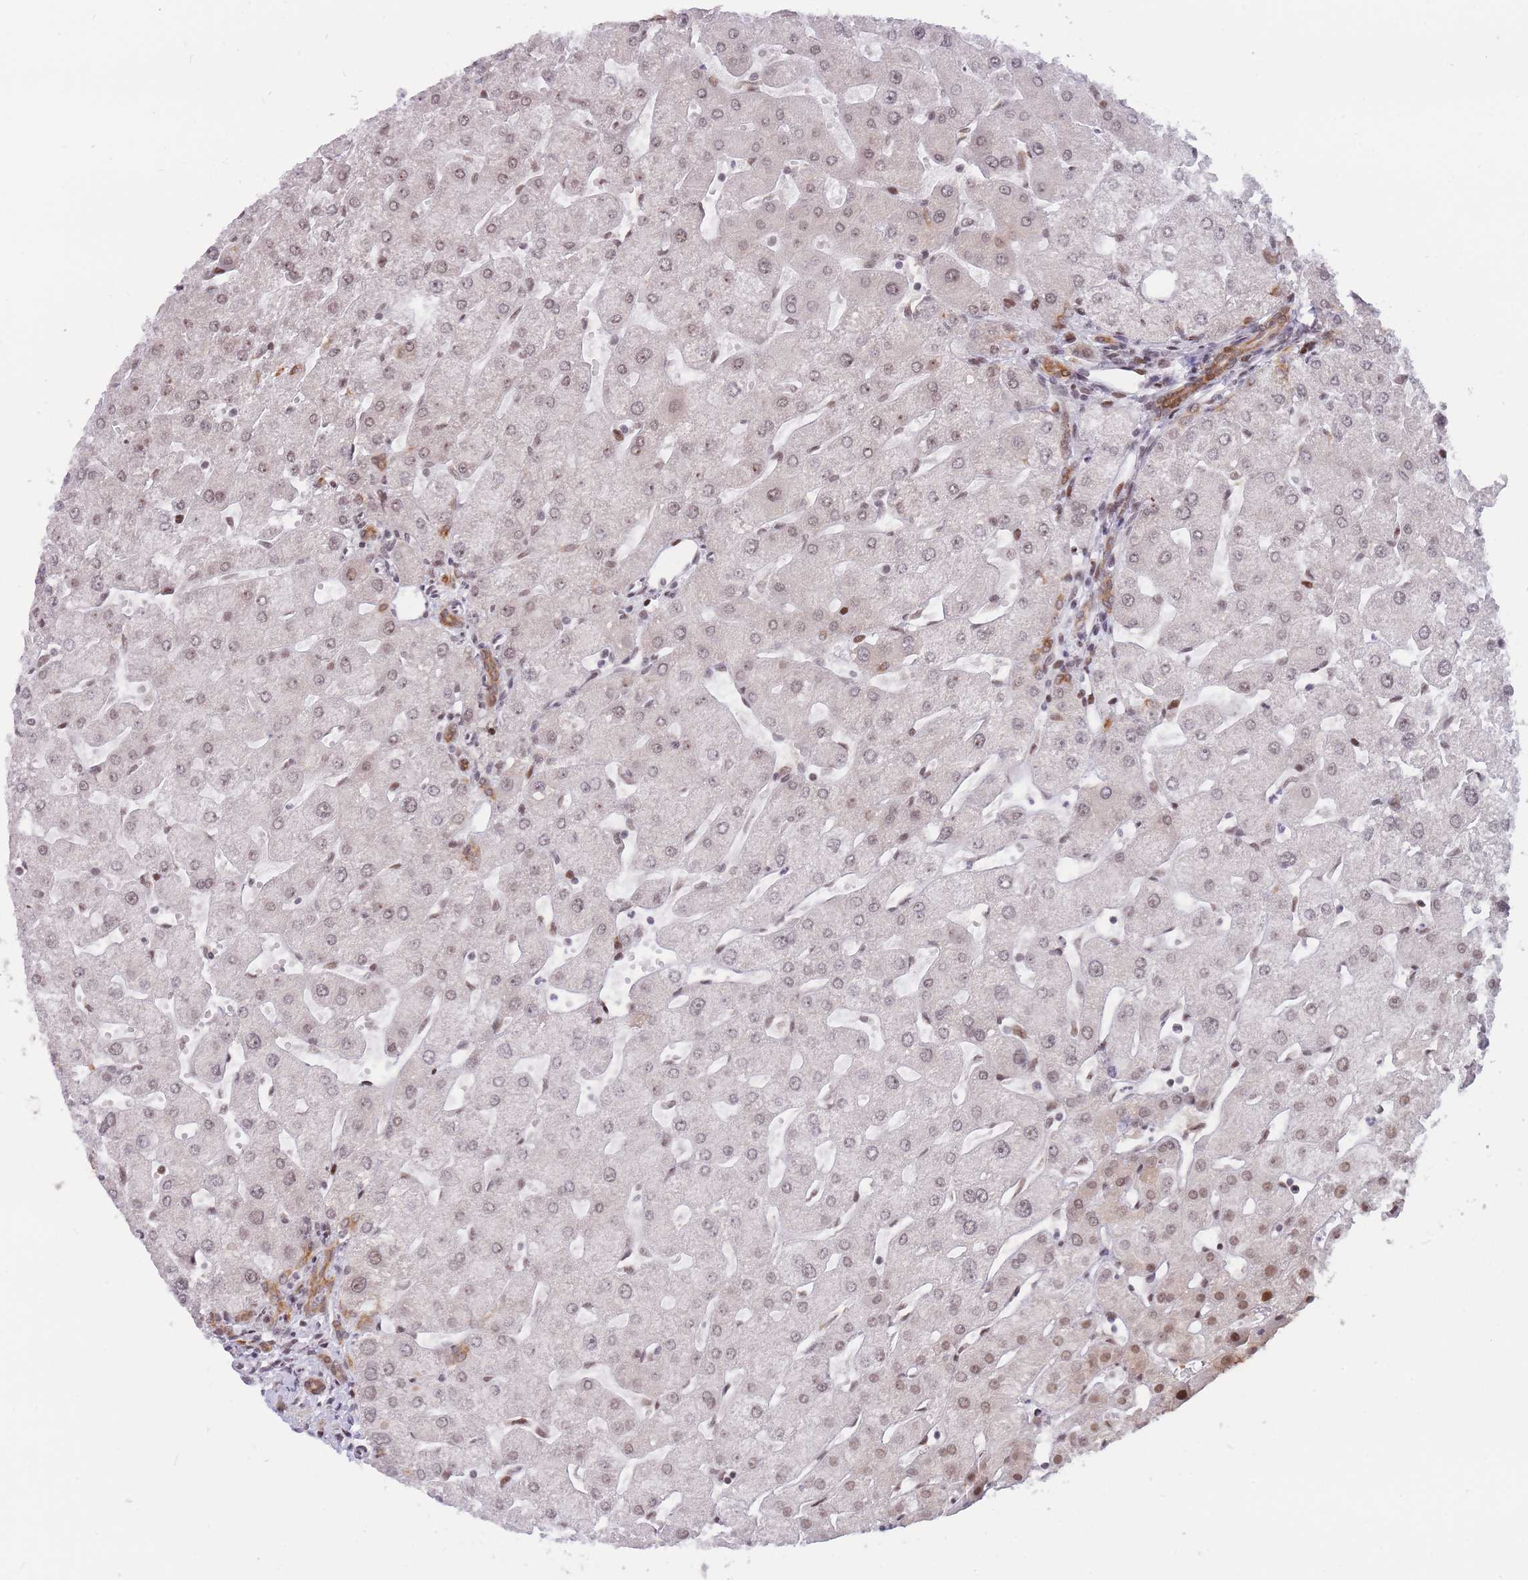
{"staining": {"intensity": "moderate", "quantity": ">75%", "location": "cytoplasmic/membranous,nuclear"}, "tissue": "liver", "cell_type": "Cholangiocytes", "image_type": "normal", "snomed": [{"axis": "morphology", "description": "Normal tissue, NOS"}, {"axis": "topography", "description": "Liver"}], "caption": "High-magnification brightfield microscopy of benign liver stained with DAB (brown) and counterstained with hematoxylin (blue). cholangiocytes exhibit moderate cytoplasmic/membranous,nuclear positivity is appreciated in approximately>75% of cells. The staining was performed using DAB (3,3'-diaminobenzidine) to visualize the protein expression in brown, while the nuclei were stained in blue with hematoxylin (Magnification: 20x).", "gene": "TARBP2", "patient": {"sex": "male", "age": 67}}